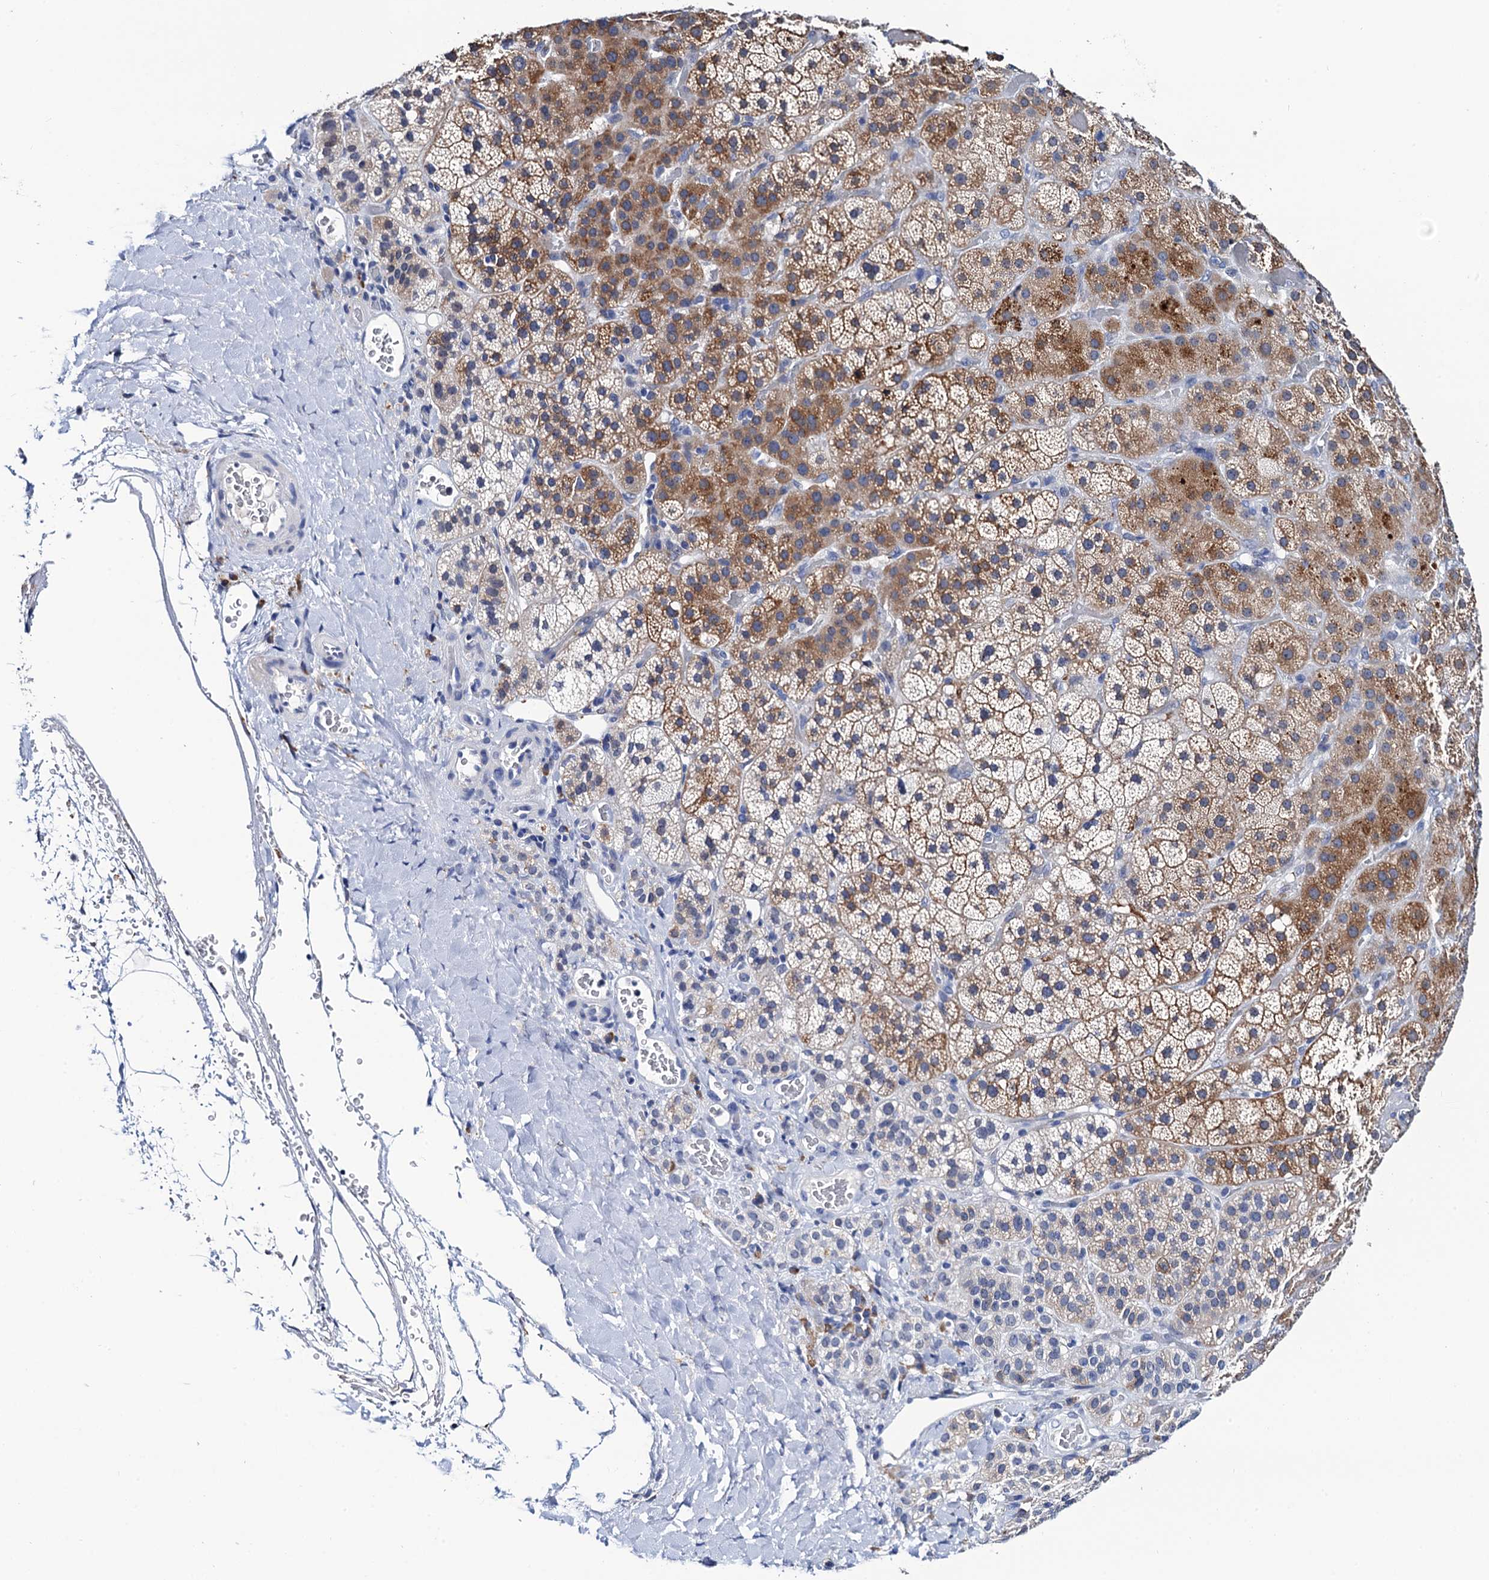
{"staining": {"intensity": "moderate", "quantity": ">75%", "location": "cytoplasmic/membranous"}, "tissue": "adrenal gland", "cell_type": "Glandular cells", "image_type": "normal", "snomed": [{"axis": "morphology", "description": "Normal tissue, NOS"}, {"axis": "topography", "description": "Adrenal gland"}], "caption": "Approximately >75% of glandular cells in benign human adrenal gland exhibit moderate cytoplasmic/membranous protein positivity as visualized by brown immunohistochemical staining.", "gene": "SLC7A10", "patient": {"sex": "male", "age": 57}}